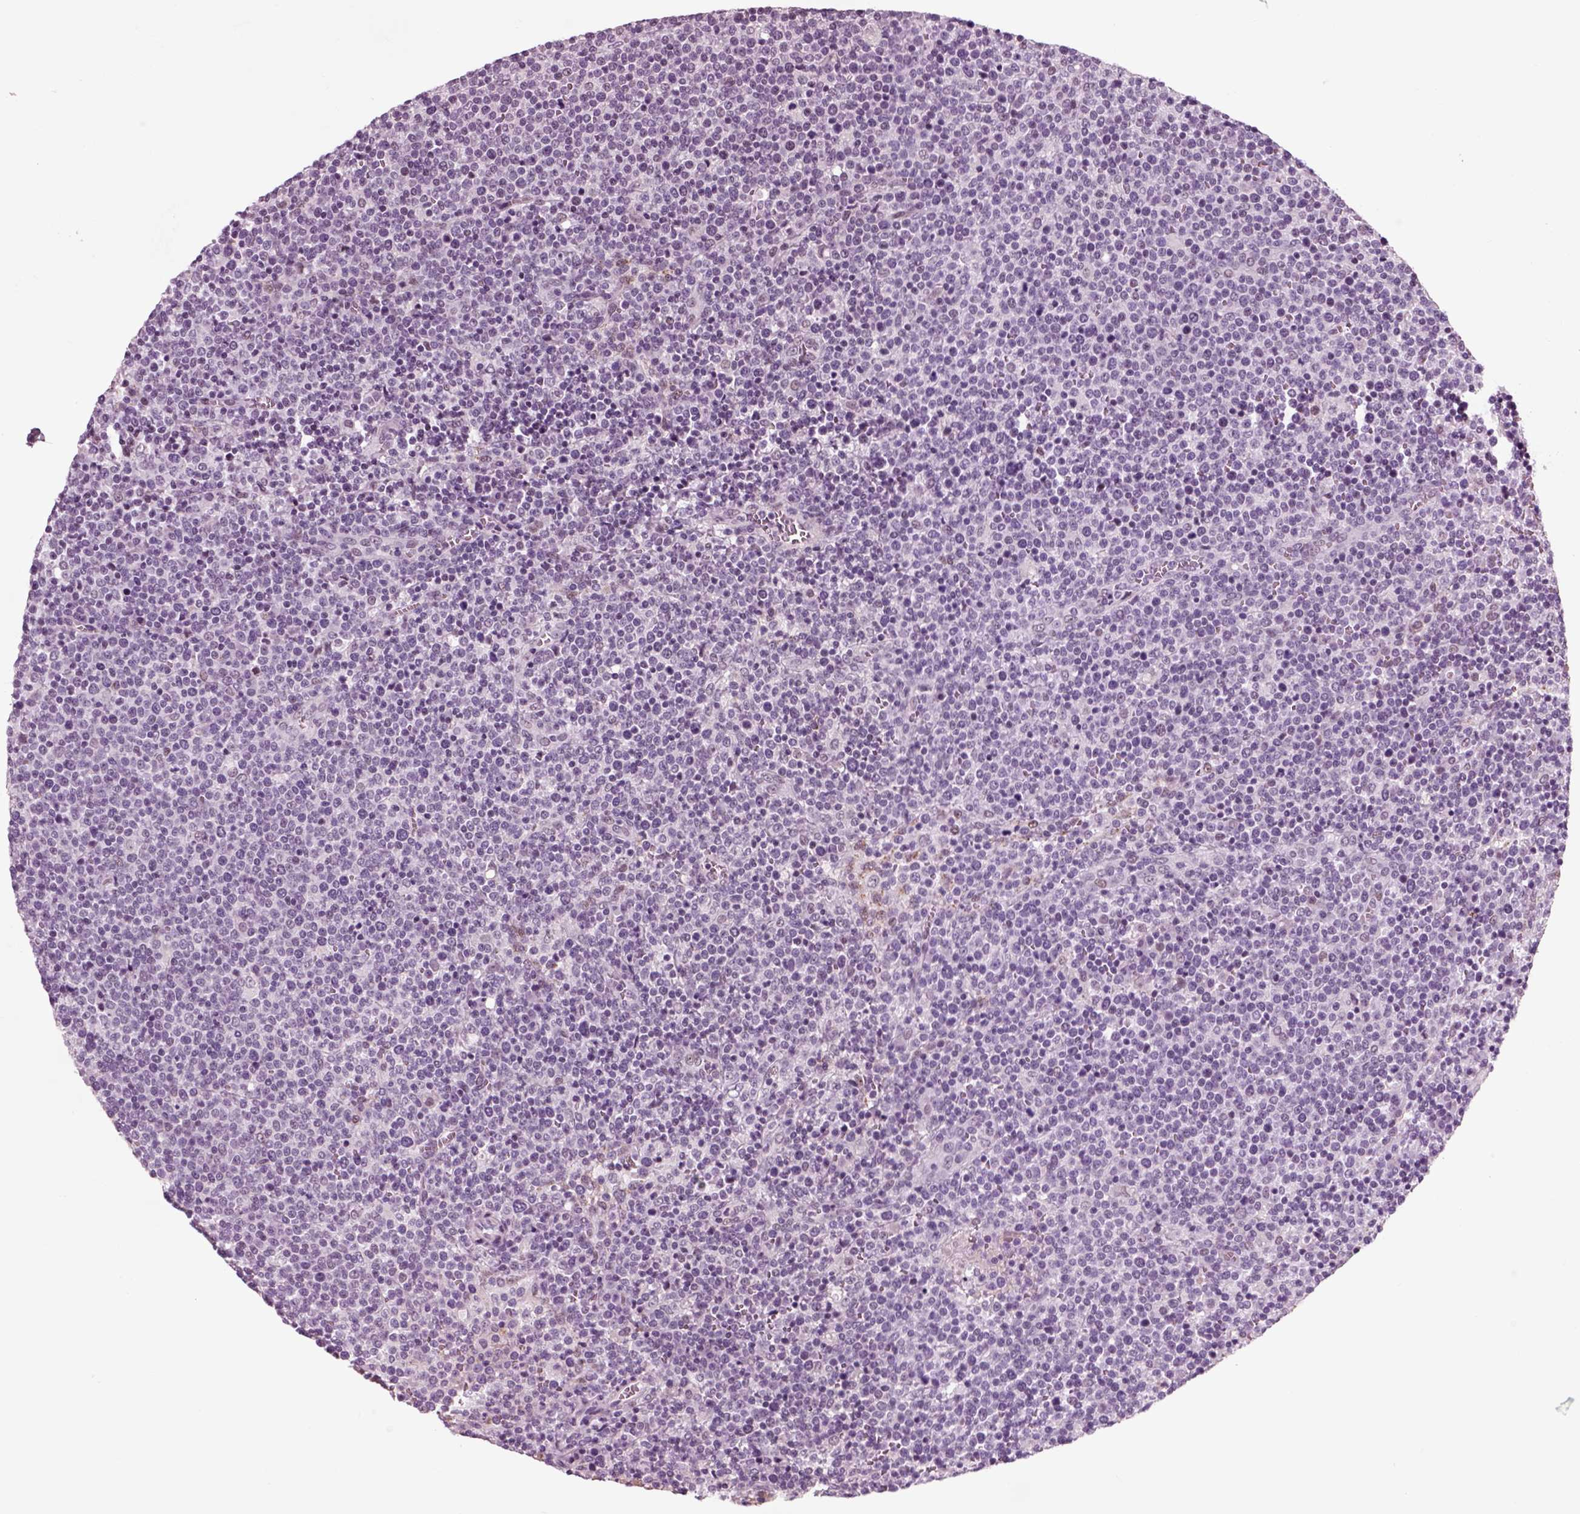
{"staining": {"intensity": "negative", "quantity": "none", "location": "none"}, "tissue": "lymphoma", "cell_type": "Tumor cells", "image_type": "cancer", "snomed": [{"axis": "morphology", "description": "Malignant lymphoma, non-Hodgkin's type, High grade"}, {"axis": "topography", "description": "Lymph node"}], "caption": "IHC of human lymphoma displays no staining in tumor cells.", "gene": "CHGB", "patient": {"sex": "male", "age": 61}}